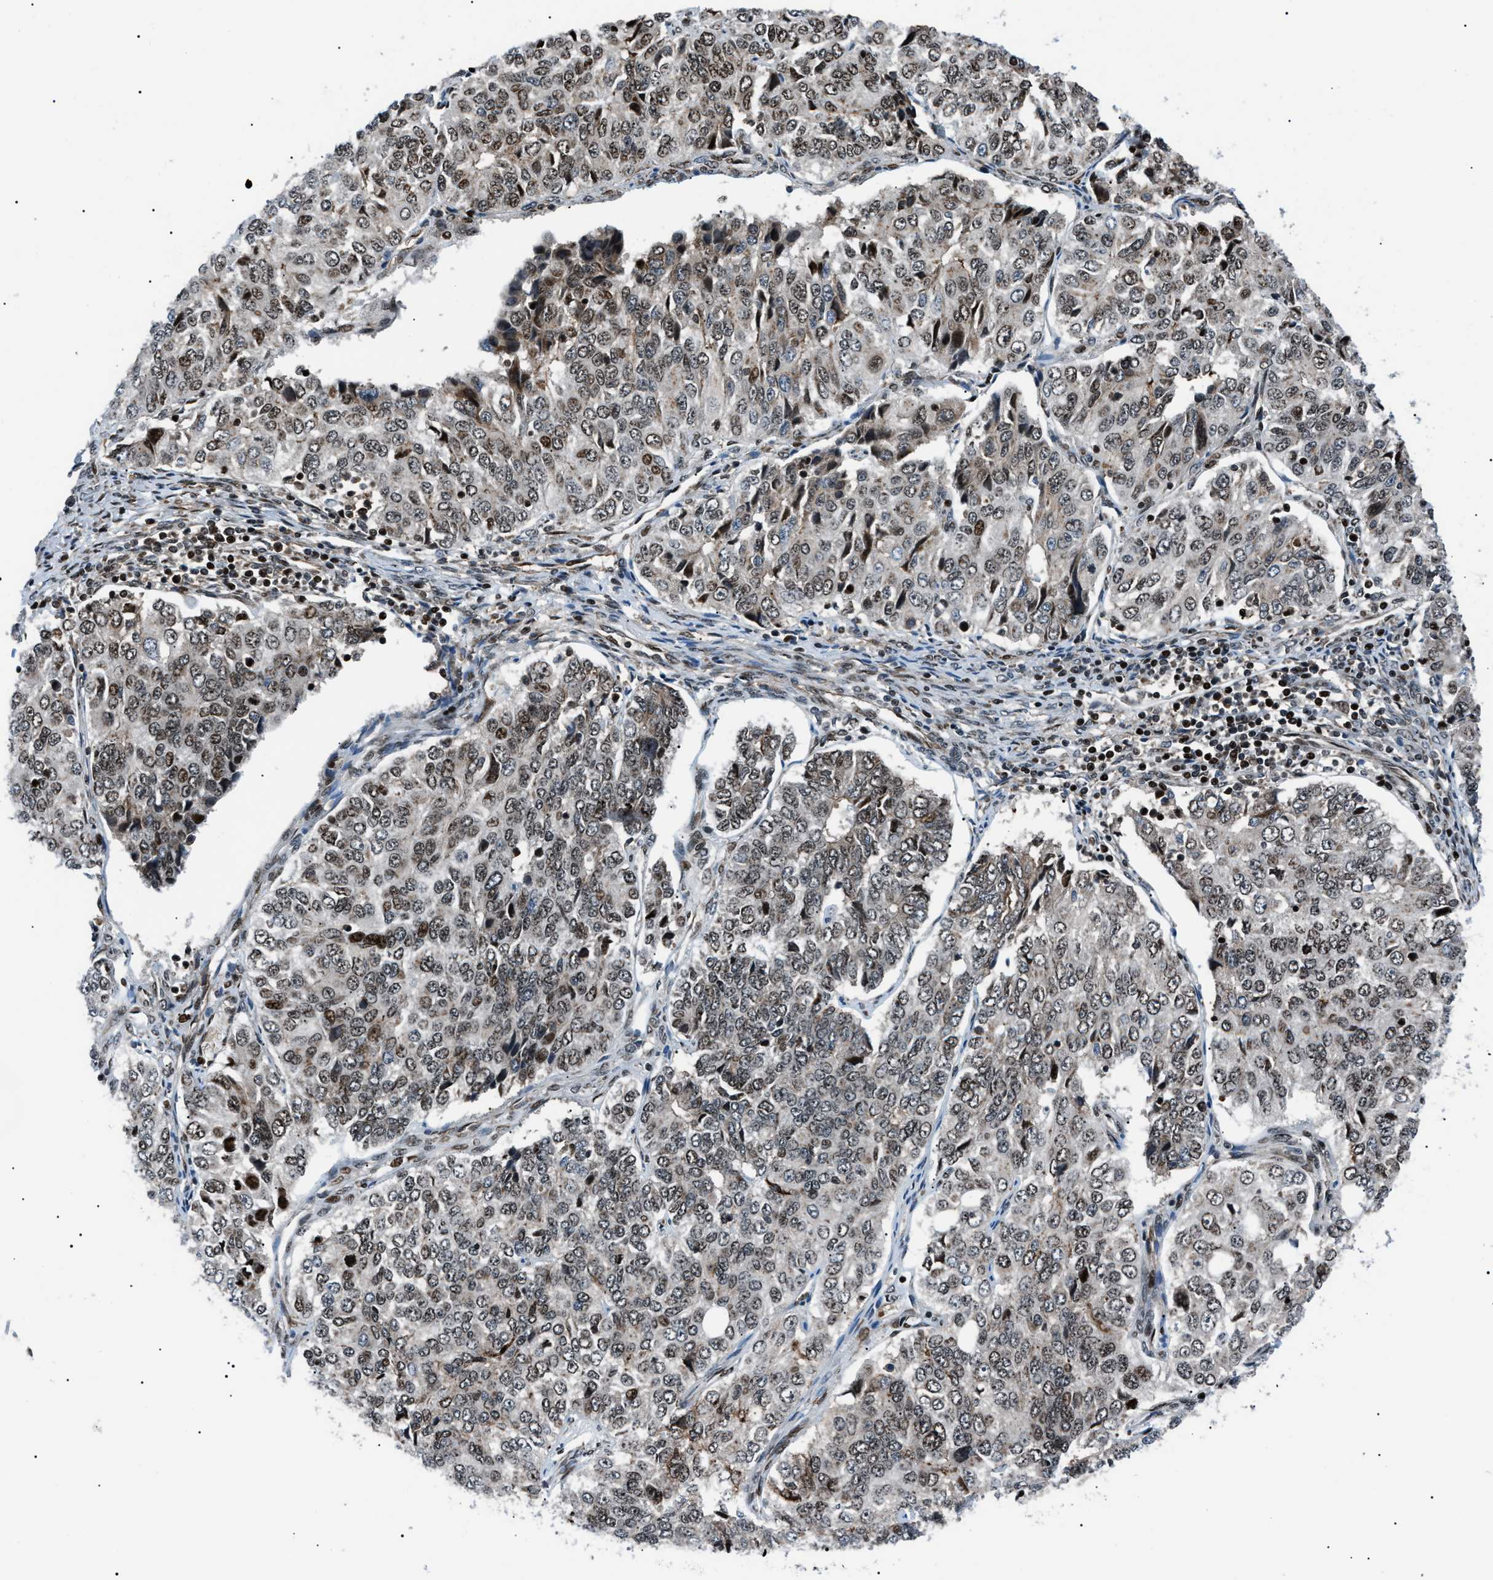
{"staining": {"intensity": "moderate", "quantity": "25%-75%", "location": "nuclear"}, "tissue": "ovarian cancer", "cell_type": "Tumor cells", "image_type": "cancer", "snomed": [{"axis": "morphology", "description": "Carcinoma, endometroid"}, {"axis": "topography", "description": "Ovary"}], "caption": "This is a micrograph of immunohistochemistry staining of ovarian cancer (endometroid carcinoma), which shows moderate positivity in the nuclear of tumor cells.", "gene": "PRKX", "patient": {"sex": "female", "age": 51}}